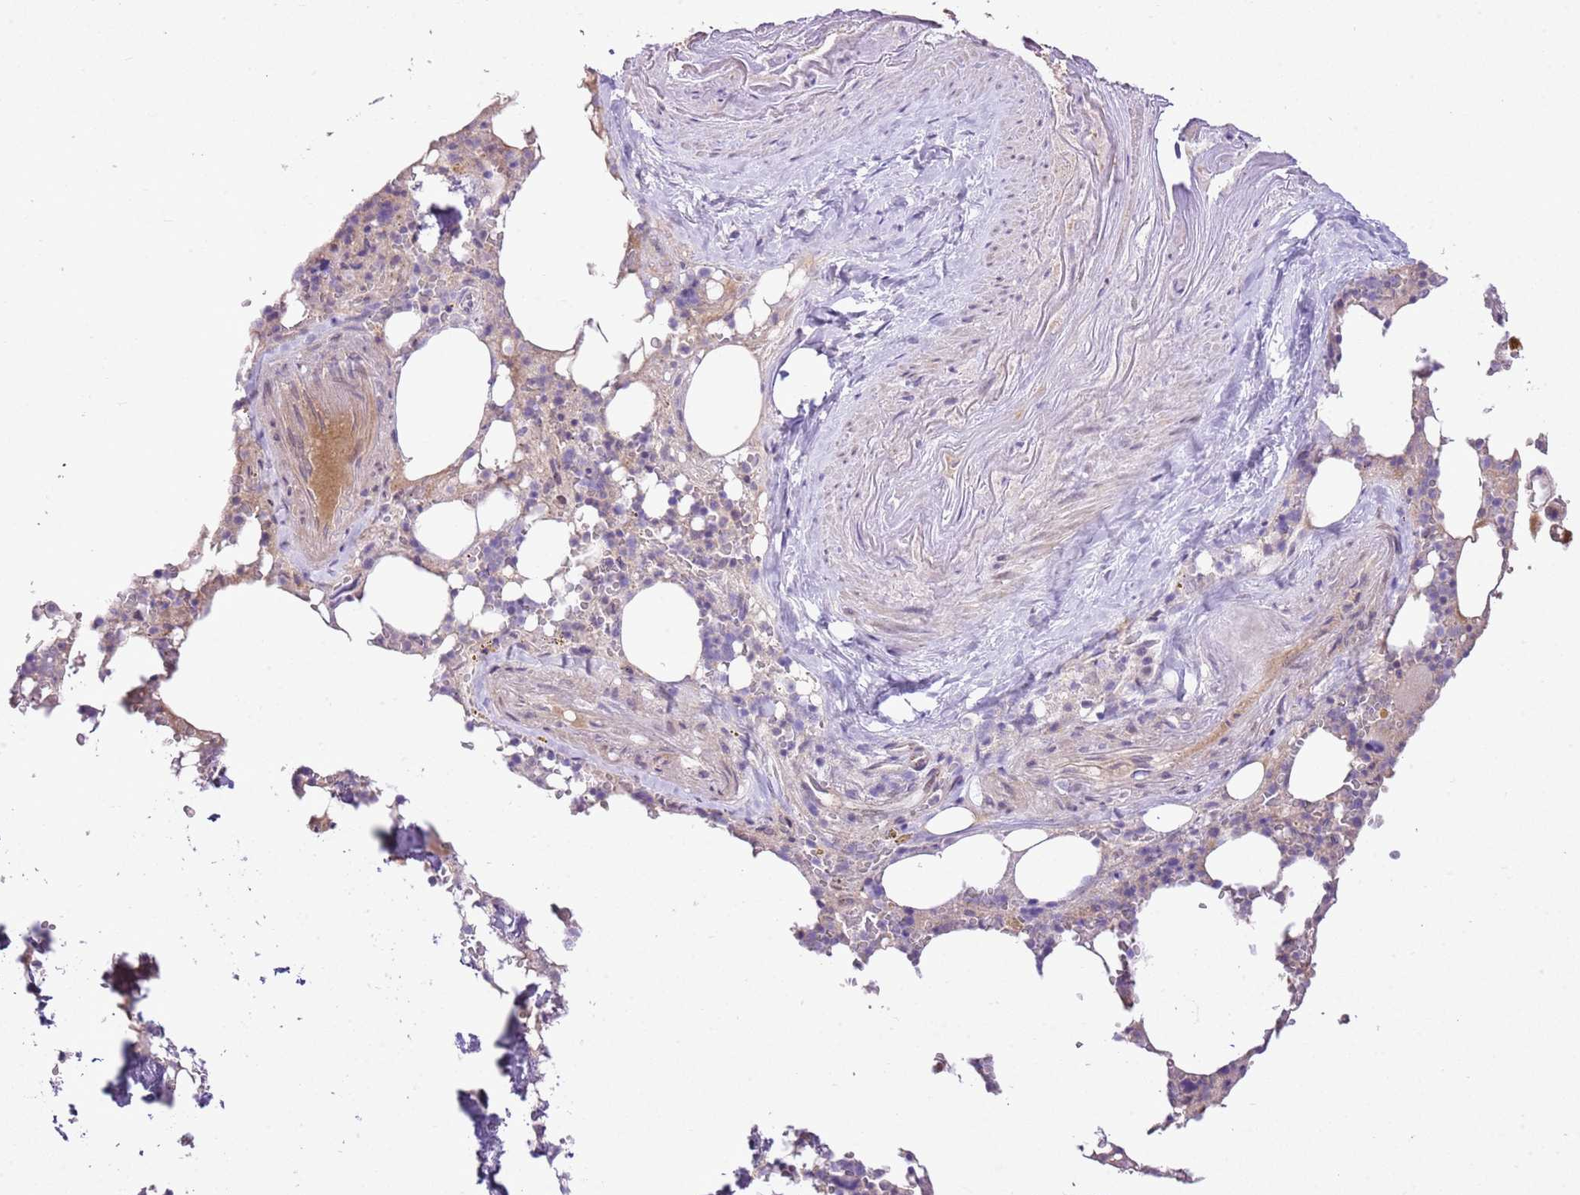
{"staining": {"intensity": "moderate", "quantity": "<25%", "location": "cytoplasmic/membranous,nuclear"}, "tissue": "bone marrow", "cell_type": "Hematopoietic cells", "image_type": "normal", "snomed": [{"axis": "morphology", "description": "Normal tissue, NOS"}, {"axis": "topography", "description": "Bone marrow"}], "caption": "Hematopoietic cells exhibit low levels of moderate cytoplasmic/membranous,nuclear expression in approximately <25% of cells in normal bone marrow. The staining was performed using DAB to visualize the protein expression in brown, while the nuclei were stained in blue with hematoxylin (Magnification: 20x).", "gene": "NACC2", "patient": {"sex": "male", "age": 64}}